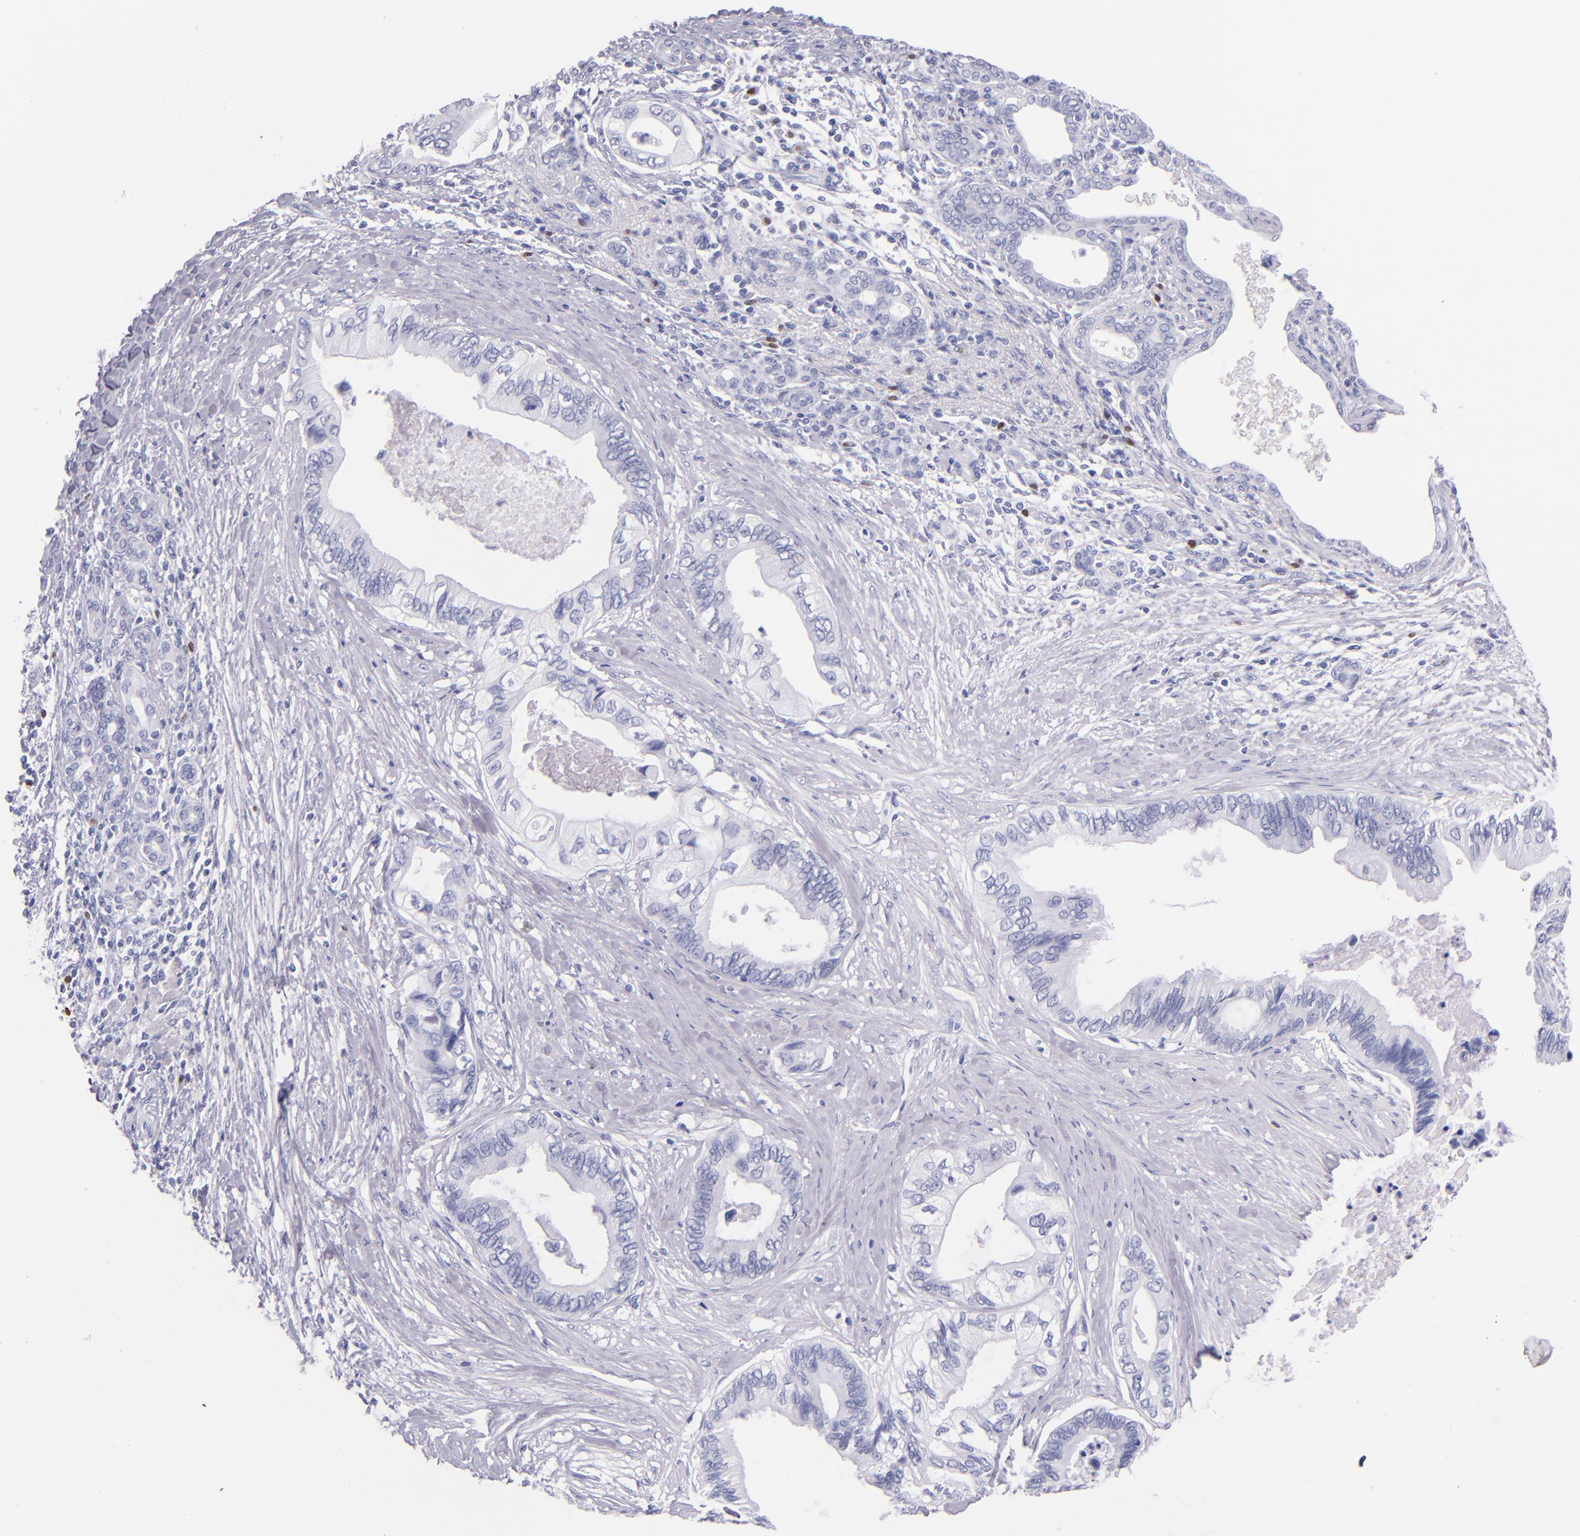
{"staining": {"intensity": "negative", "quantity": "none", "location": "none"}, "tissue": "pancreatic cancer", "cell_type": "Tumor cells", "image_type": "cancer", "snomed": [{"axis": "morphology", "description": "Adenocarcinoma, NOS"}, {"axis": "topography", "description": "Pancreas"}], "caption": "An immunohistochemistry (IHC) histopathology image of pancreatic cancer (adenocarcinoma) is shown. There is no staining in tumor cells of pancreatic cancer (adenocarcinoma).", "gene": "IRF4", "patient": {"sex": "female", "age": 66}}